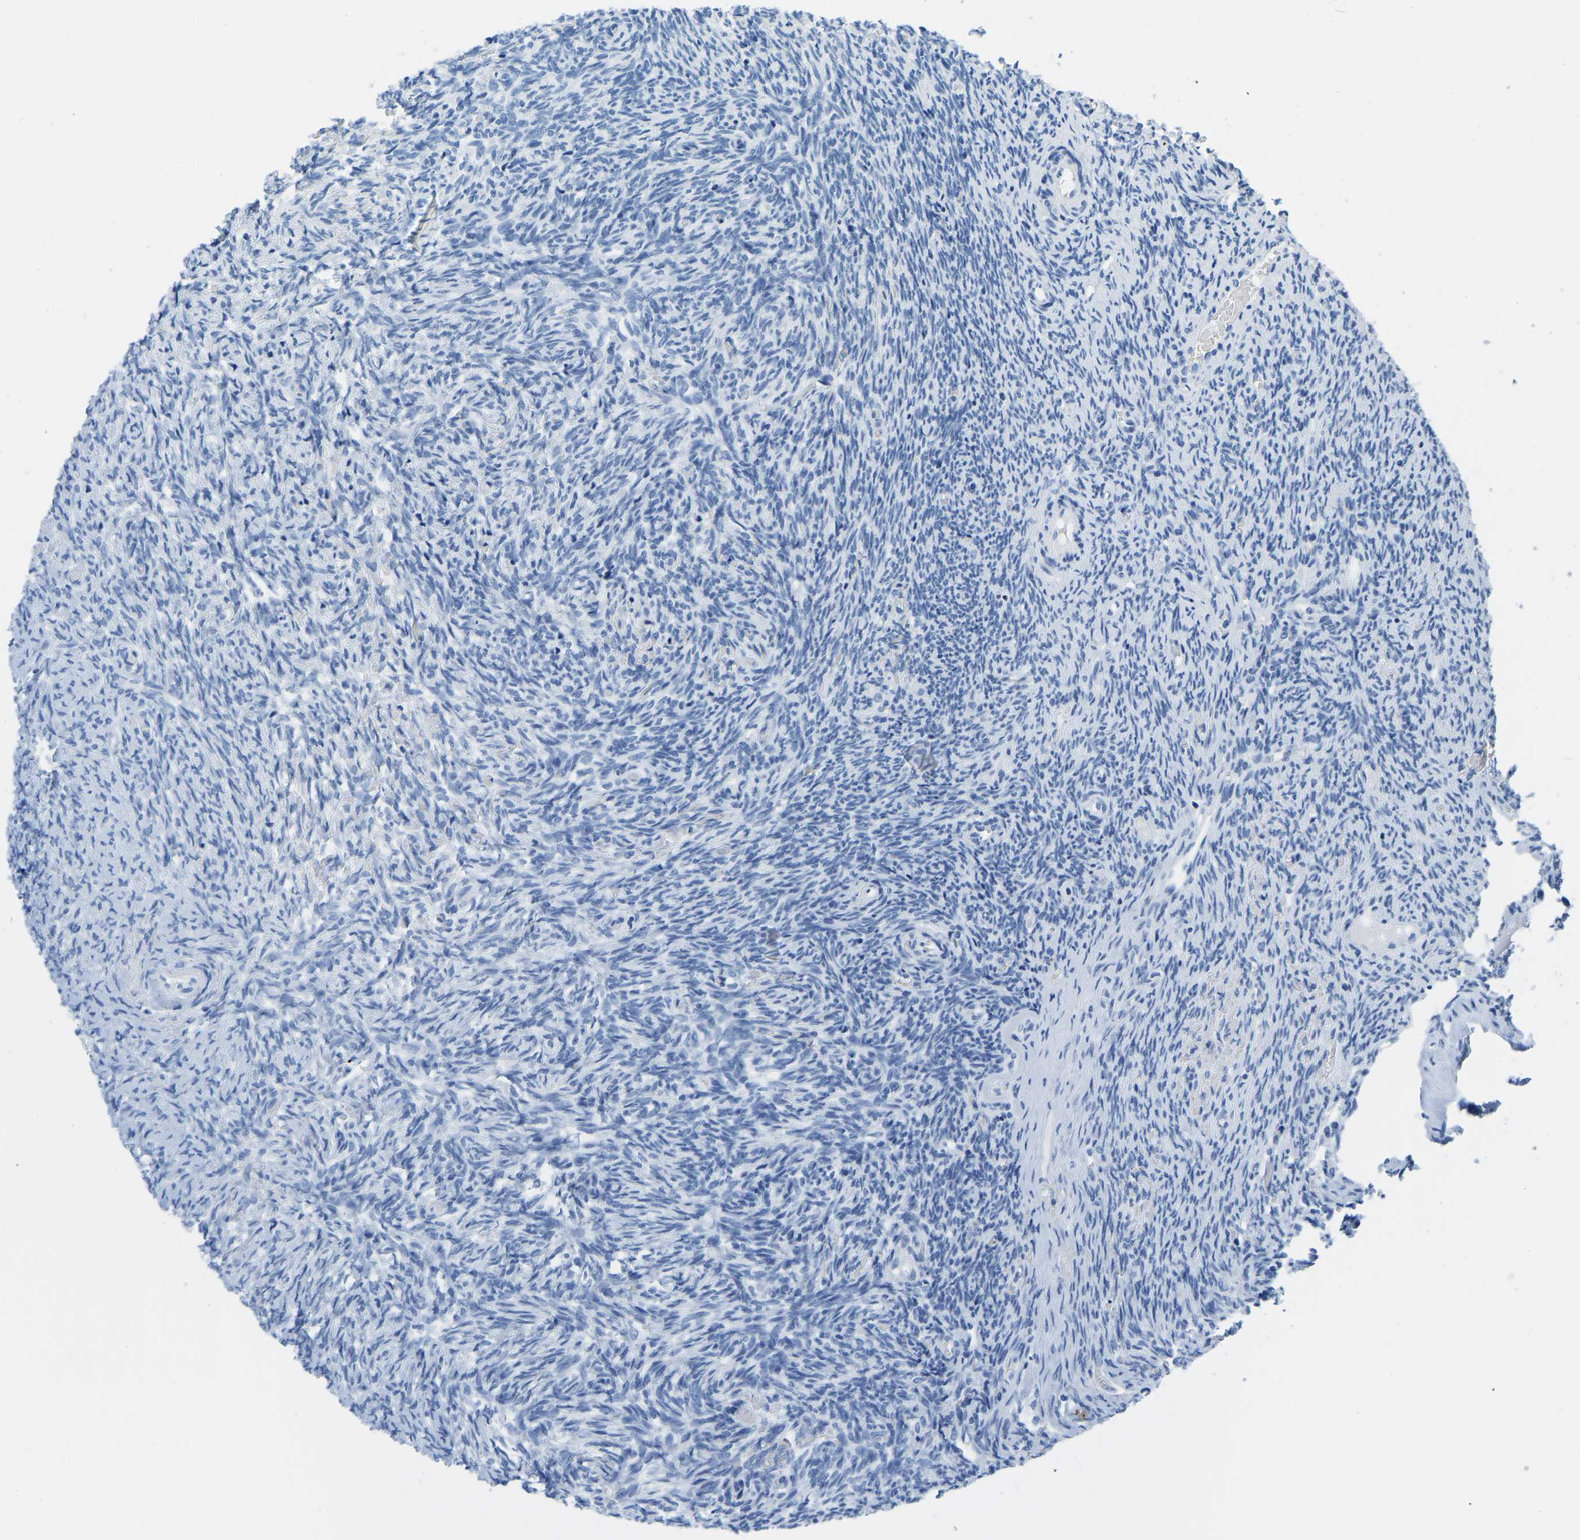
{"staining": {"intensity": "negative", "quantity": "none", "location": "none"}, "tissue": "ovary", "cell_type": "Ovarian stroma cells", "image_type": "normal", "snomed": [{"axis": "morphology", "description": "Normal tissue, NOS"}, {"axis": "topography", "description": "Ovary"}], "caption": "Immunohistochemistry micrograph of normal ovary stained for a protein (brown), which exhibits no expression in ovarian stroma cells.", "gene": "SERPINB3", "patient": {"sex": "female", "age": 41}}